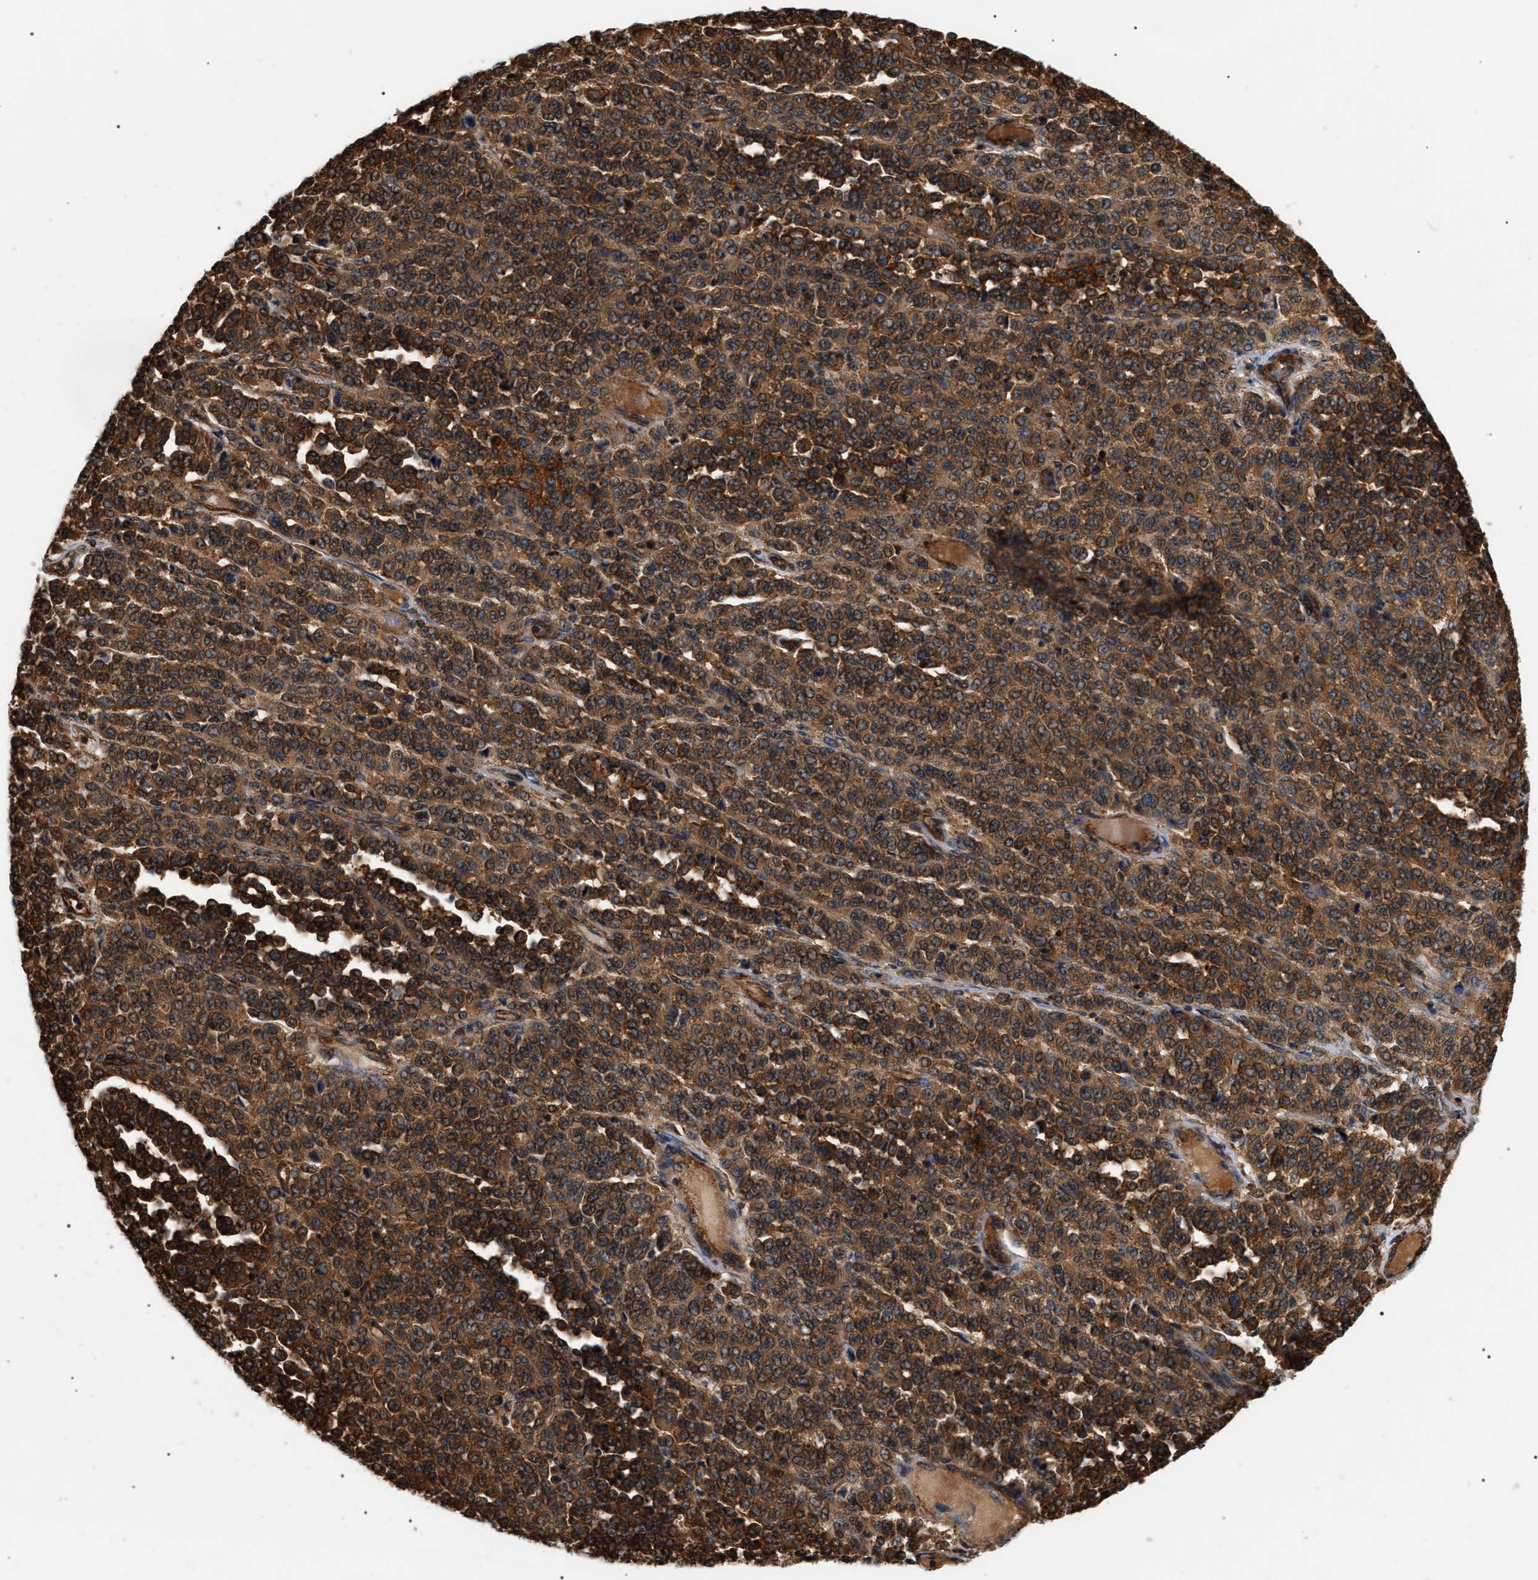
{"staining": {"intensity": "strong", "quantity": ">75%", "location": "cytoplasmic/membranous"}, "tissue": "melanoma", "cell_type": "Tumor cells", "image_type": "cancer", "snomed": [{"axis": "morphology", "description": "Malignant melanoma, Metastatic site"}, {"axis": "topography", "description": "Pancreas"}], "caption": "Tumor cells demonstrate strong cytoplasmic/membranous expression in about >75% of cells in malignant melanoma (metastatic site).", "gene": "SH3GLB2", "patient": {"sex": "female", "age": 30}}